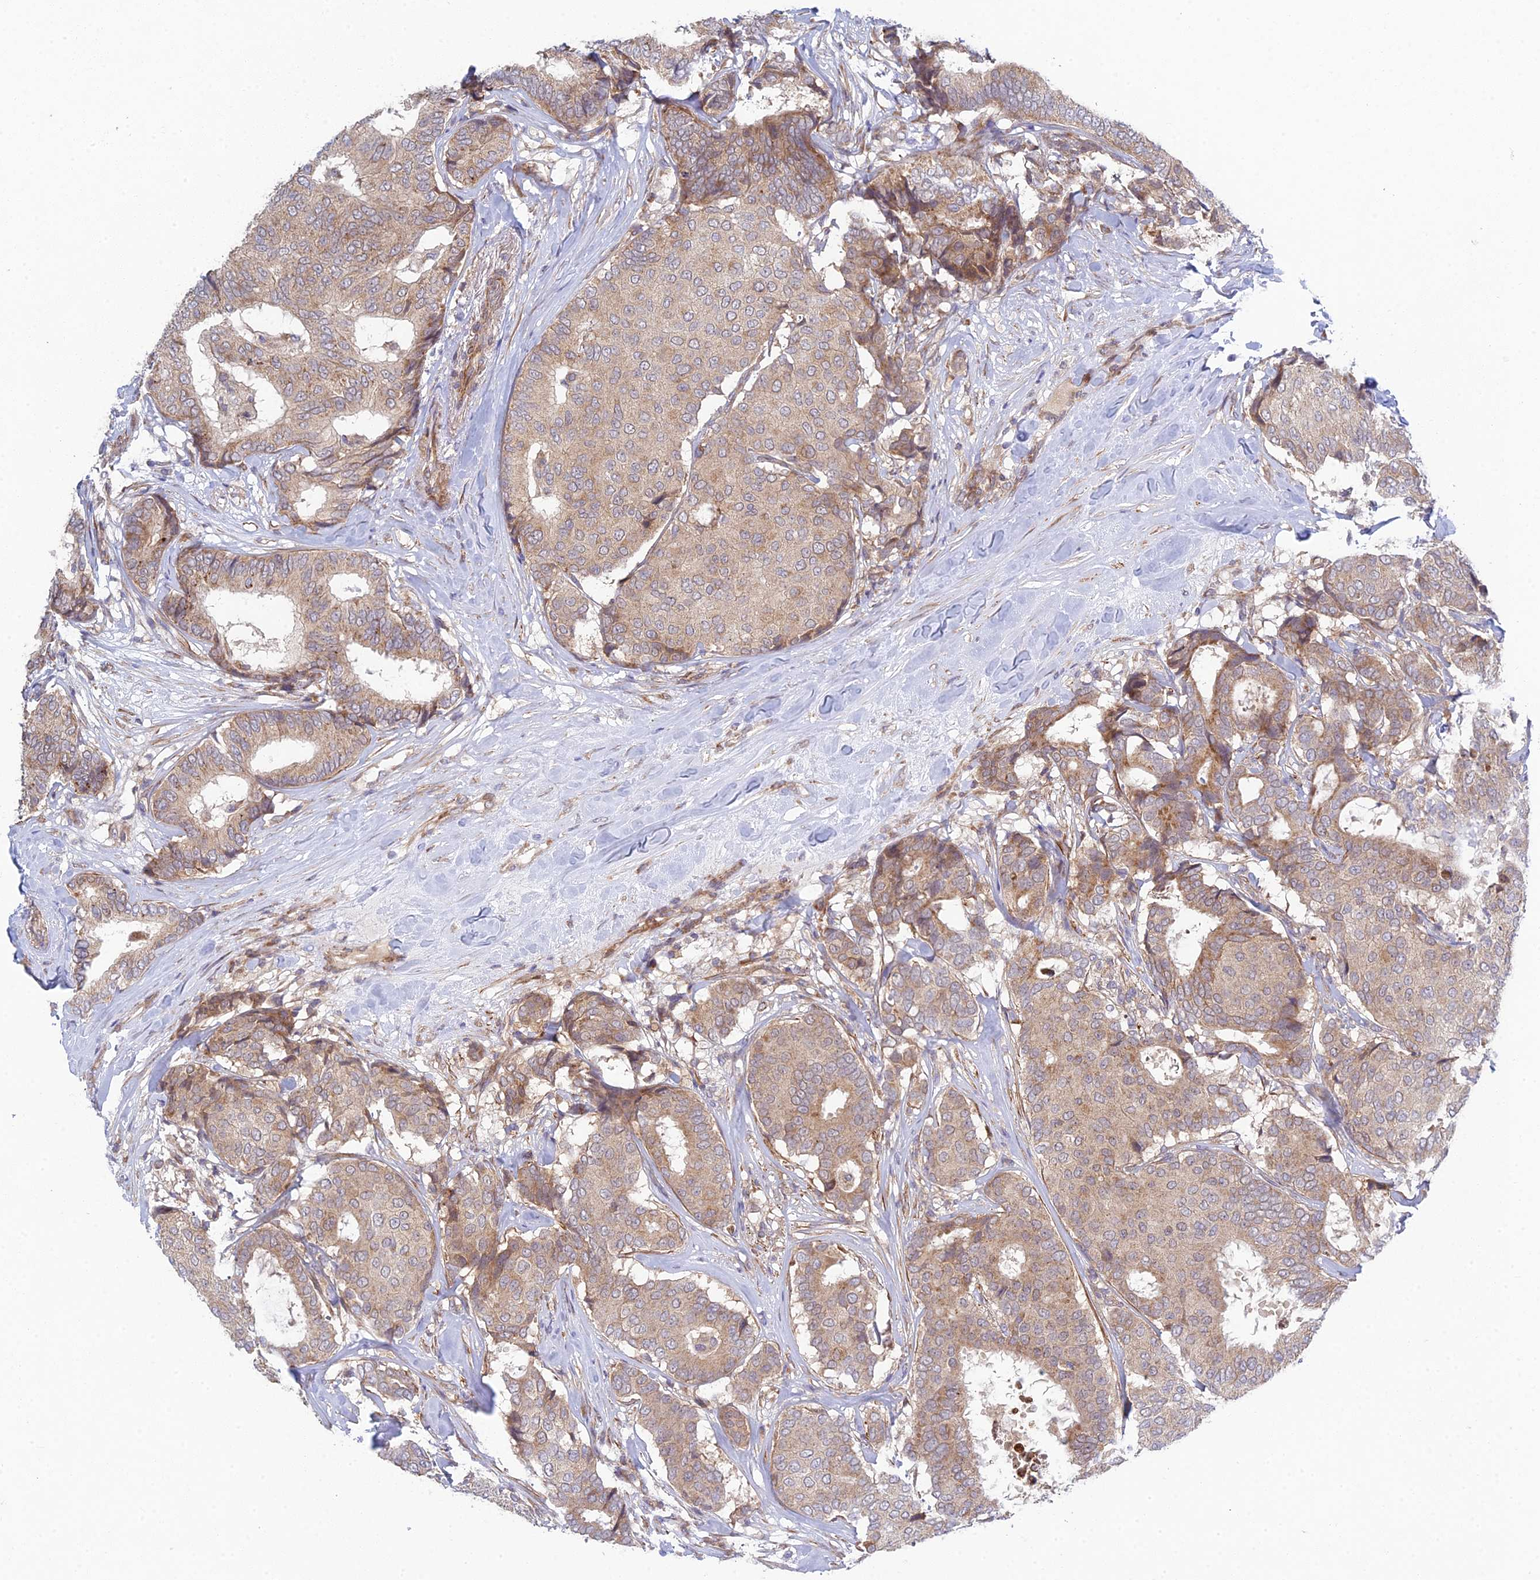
{"staining": {"intensity": "weak", "quantity": ">75%", "location": "cytoplasmic/membranous"}, "tissue": "breast cancer", "cell_type": "Tumor cells", "image_type": "cancer", "snomed": [{"axis": "morphology", "description": "Duct carcinoma"}, {"axis": "topography", "description": "Breast"}], "caption": "A high-resolution photomicrograph shows IHC staining of invasive ductal carcinoma (breast), which demonstrates weak cytoplasmic/membranous staining in about >75% of tumor cells.", "gene": "INCA1", "patient": {"sex": "female", "age": 75}}